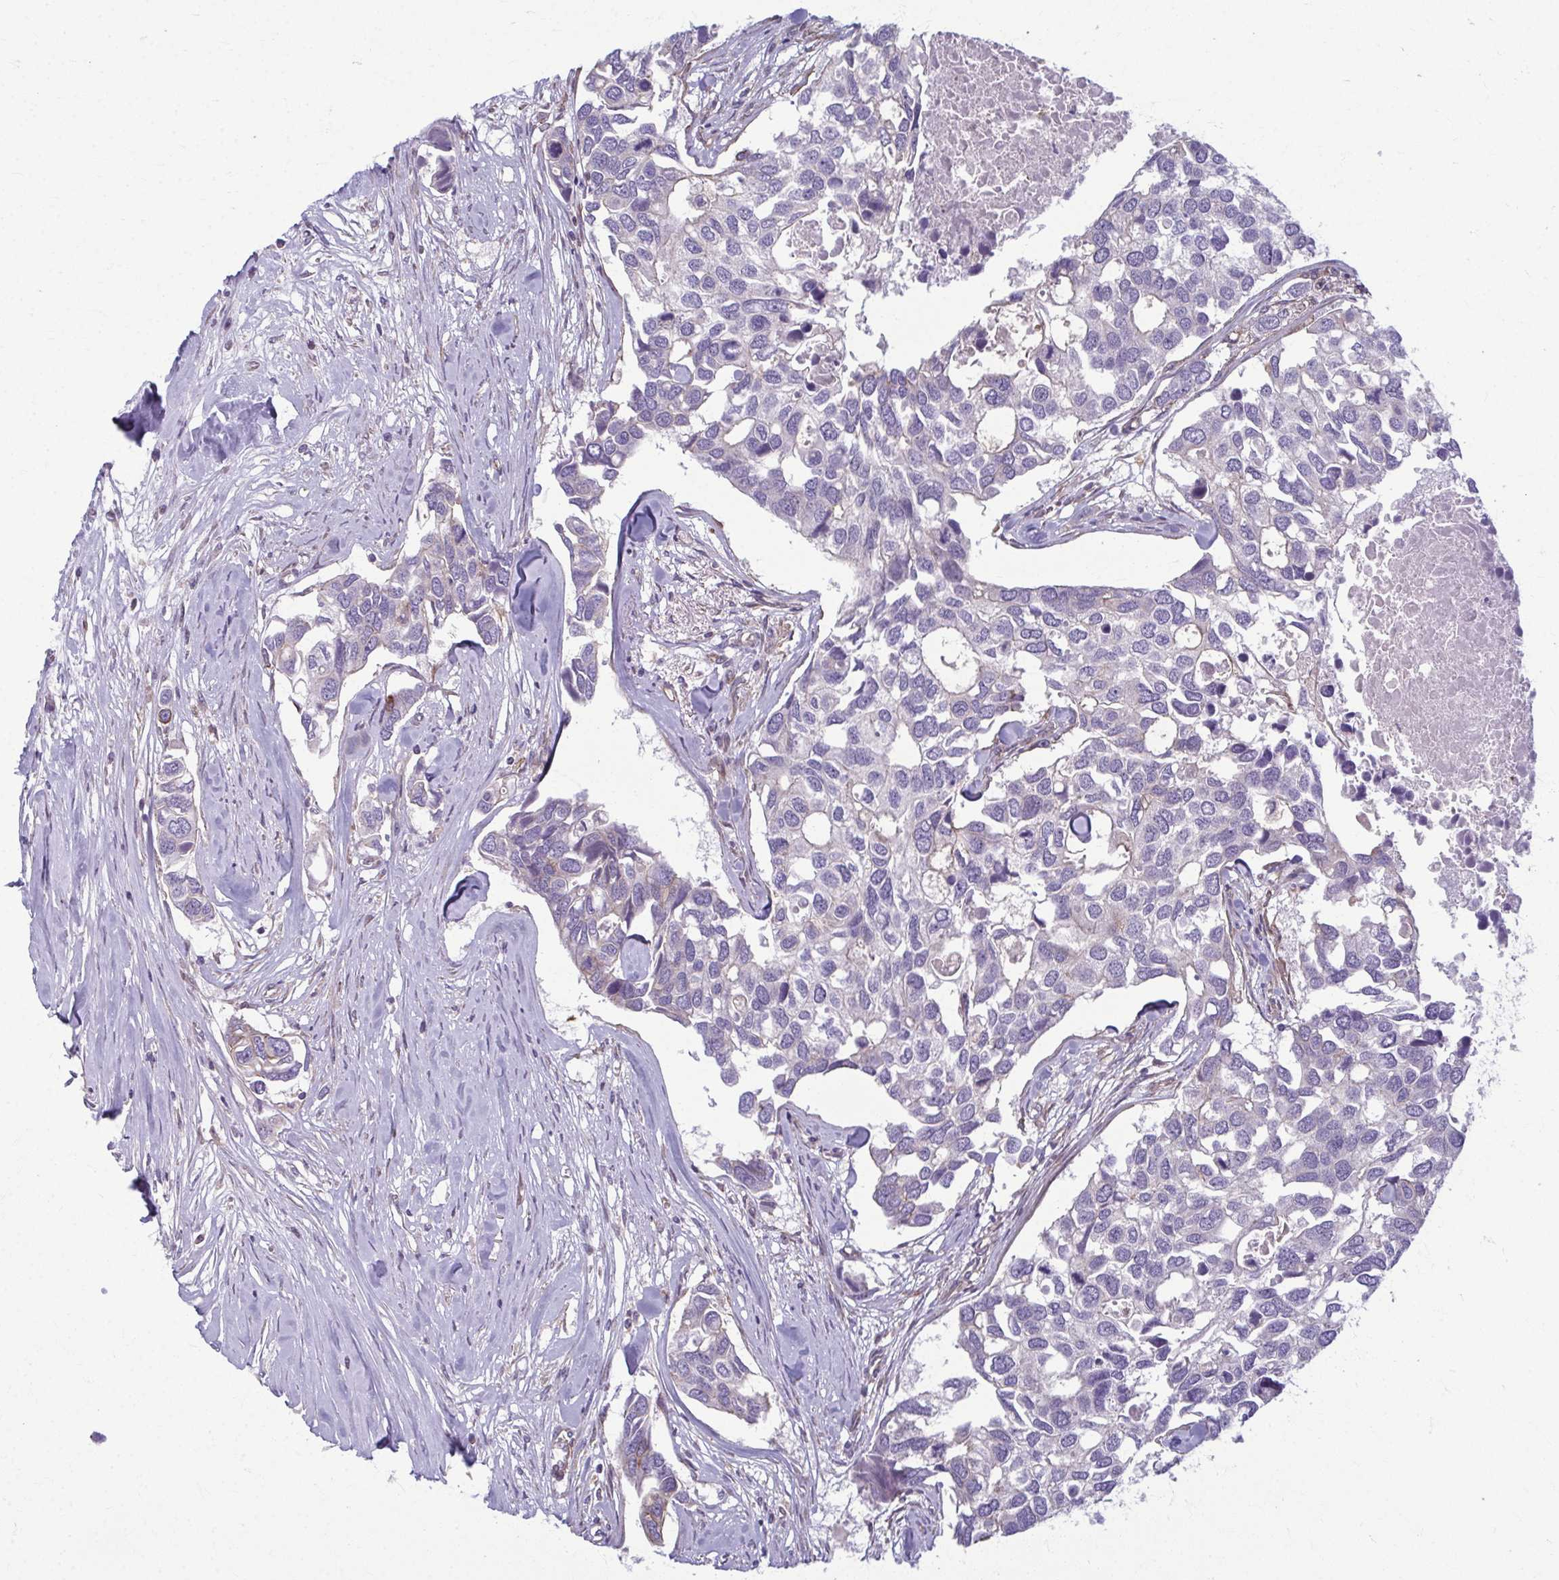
{"staining": {"intensity": "negative", "quantity": "none", "location": "none"}, "tissue": "breast cancer", "cell_type": "Tumor cells", "image_type": "cancer", "snomed": [{"axis": "morphology", "description": "Duct carcinoma"}, {"axis": "topography", "description": "Breast"}], "caption": "An immunohistochemistry micrograph of breast infiltrating ductal carcinoma is shown. There is no staining in tumor cells of breast infiltrating ductal carcinoma. (Stains: DAB immunohistochemistry (IHC) with hematoxylin counter stain, Microscopy: brightfield microscopy at high magnification).", "gene": "EID2B", "patient": {"sex": "female", "age": 83}}